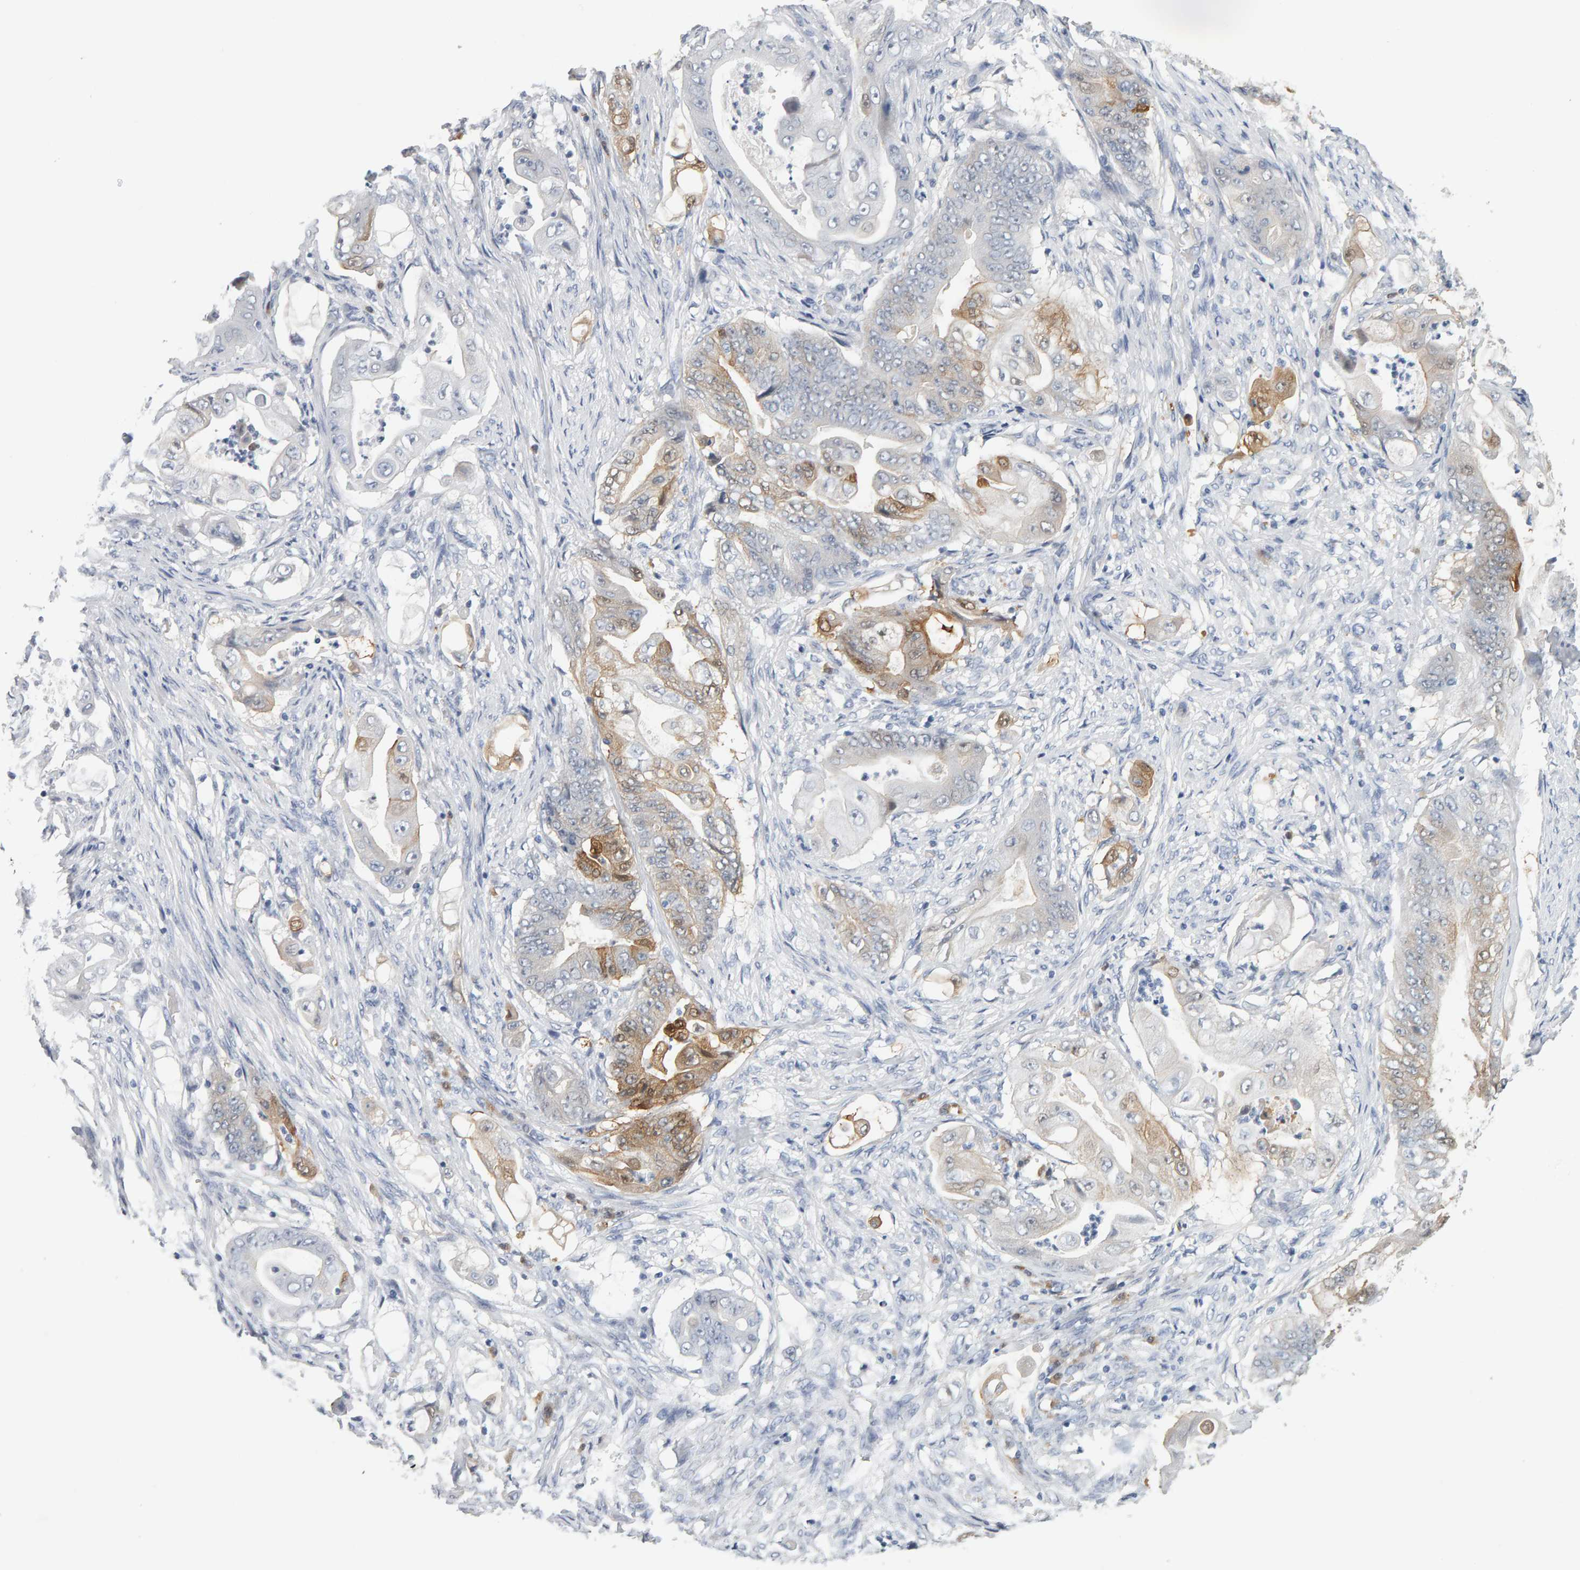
{"staining": {"intensity": "moderate", "quantity": "<25%", "location": "cytoplasmic/membranous"}, "tissue": "stomach cancer", "cell_type": "Tumor cells", "image_type": "cancer", "snomed": [{"axis": "morphology", "description": "Adenocarcinoma, NOS"}, {"axis": "topography", "description": "Stomach"}], "caption": "Protein staining displays moderate cytoplasmic/membranous staining in about <25% of tumor cells in stomach cancer. (Brightfield microscopy of DAB IHC at high magnification).", "gene": "CTH", "patient": {"sex": "female", "age": 73}}